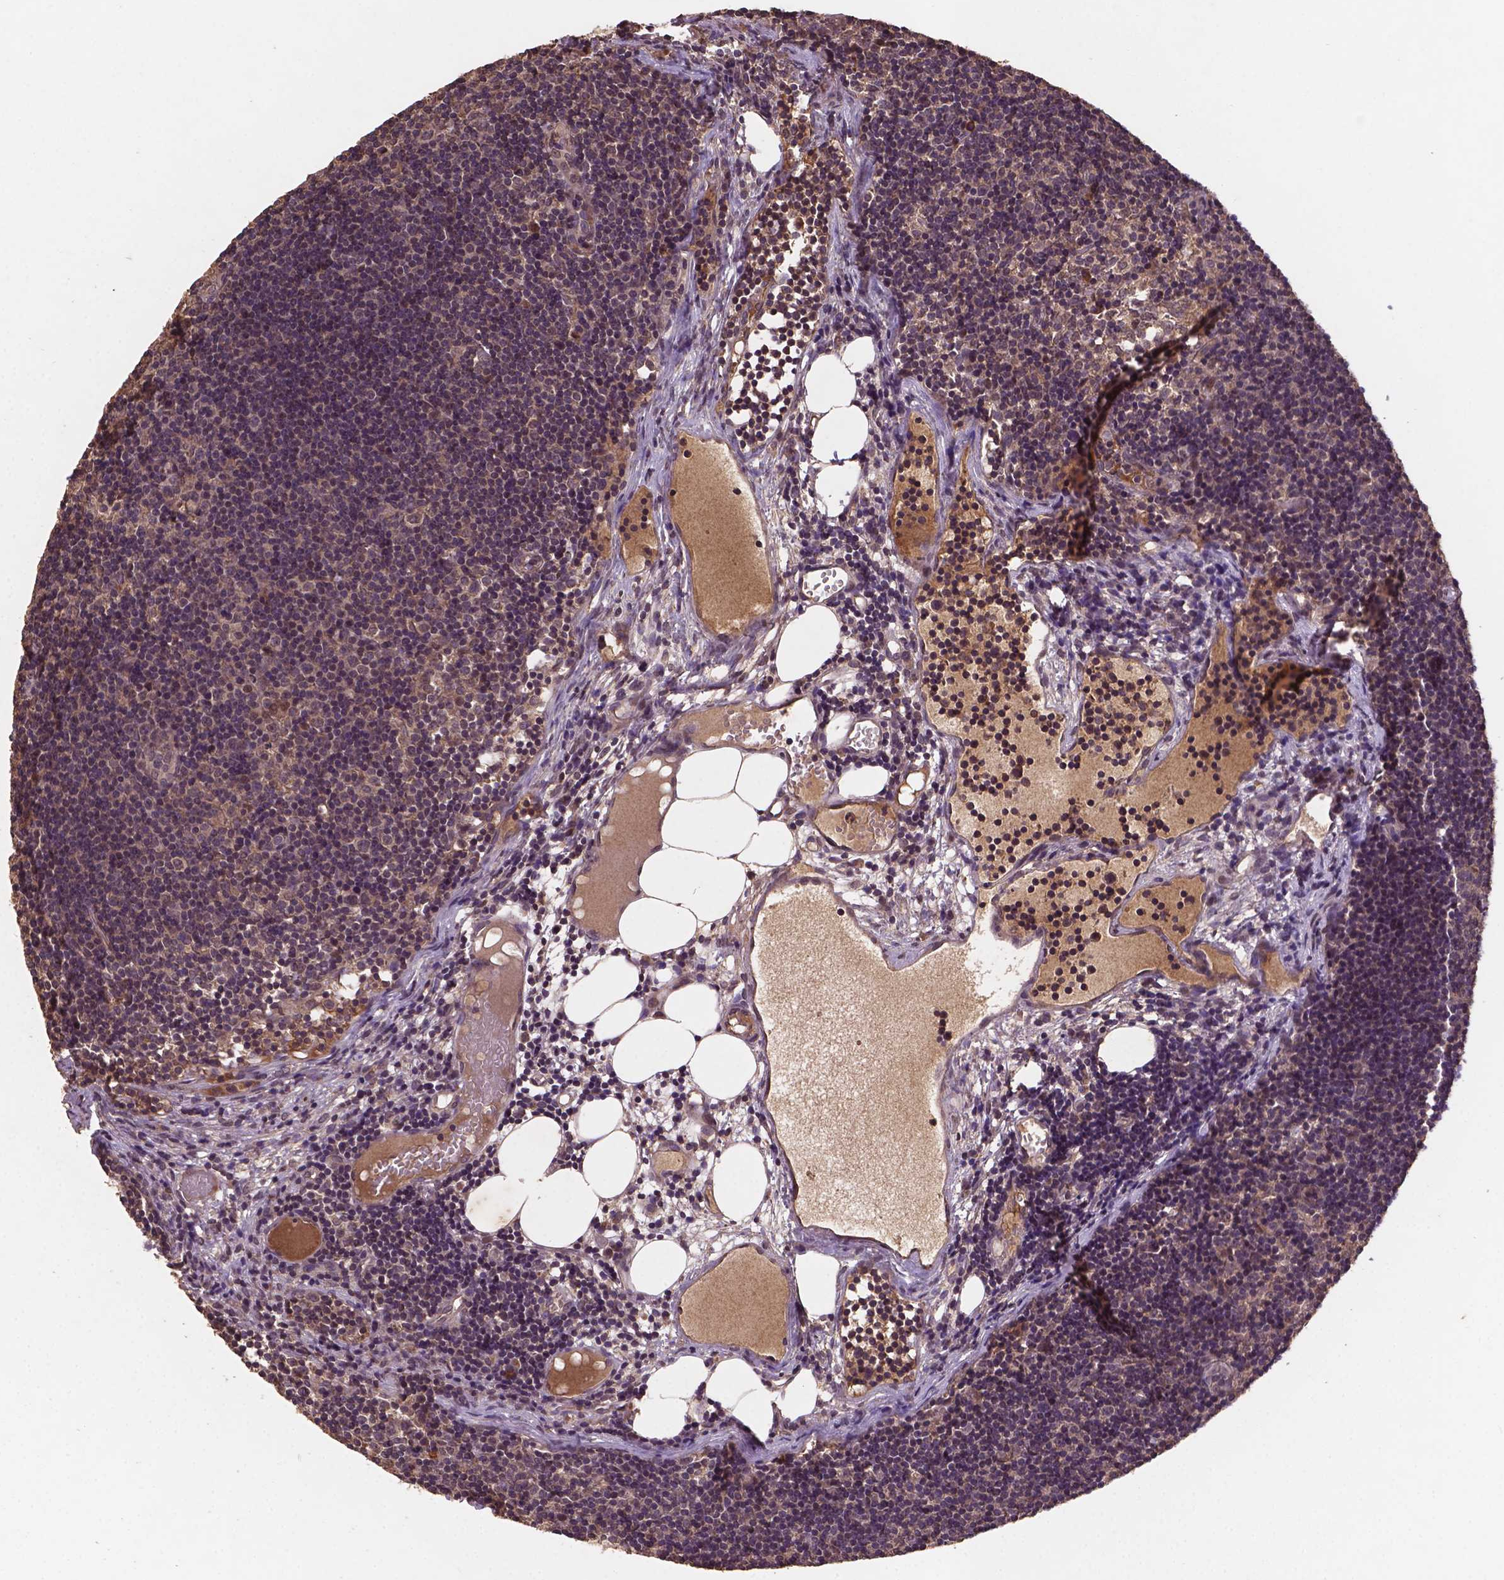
{"staining": {"intensity": "strong", "quantity": "<25%", "location": "cytoplasmic/membranous,nuclear"}, "tissue": "lymph node", "cell_type": "Germinal center cells", "image_type": "normal", "snomed": [{"axis": "morphology", "description": "Normal tissue, NOS"}, {"axis": "topography", "description": "Lymph node"}], "caption": "DAB immunohistochemical staining of normal human lymph node displays strong cytoplasmic/membranous,nuclear protein staining in about <25% of germinal center cells. (DAB (3,3'-diaminobenzidine) IHC with brightfield microscopy, high magnification).", "gene": "NIPAL2", "patient": {"sex": "female", "age": 41}}